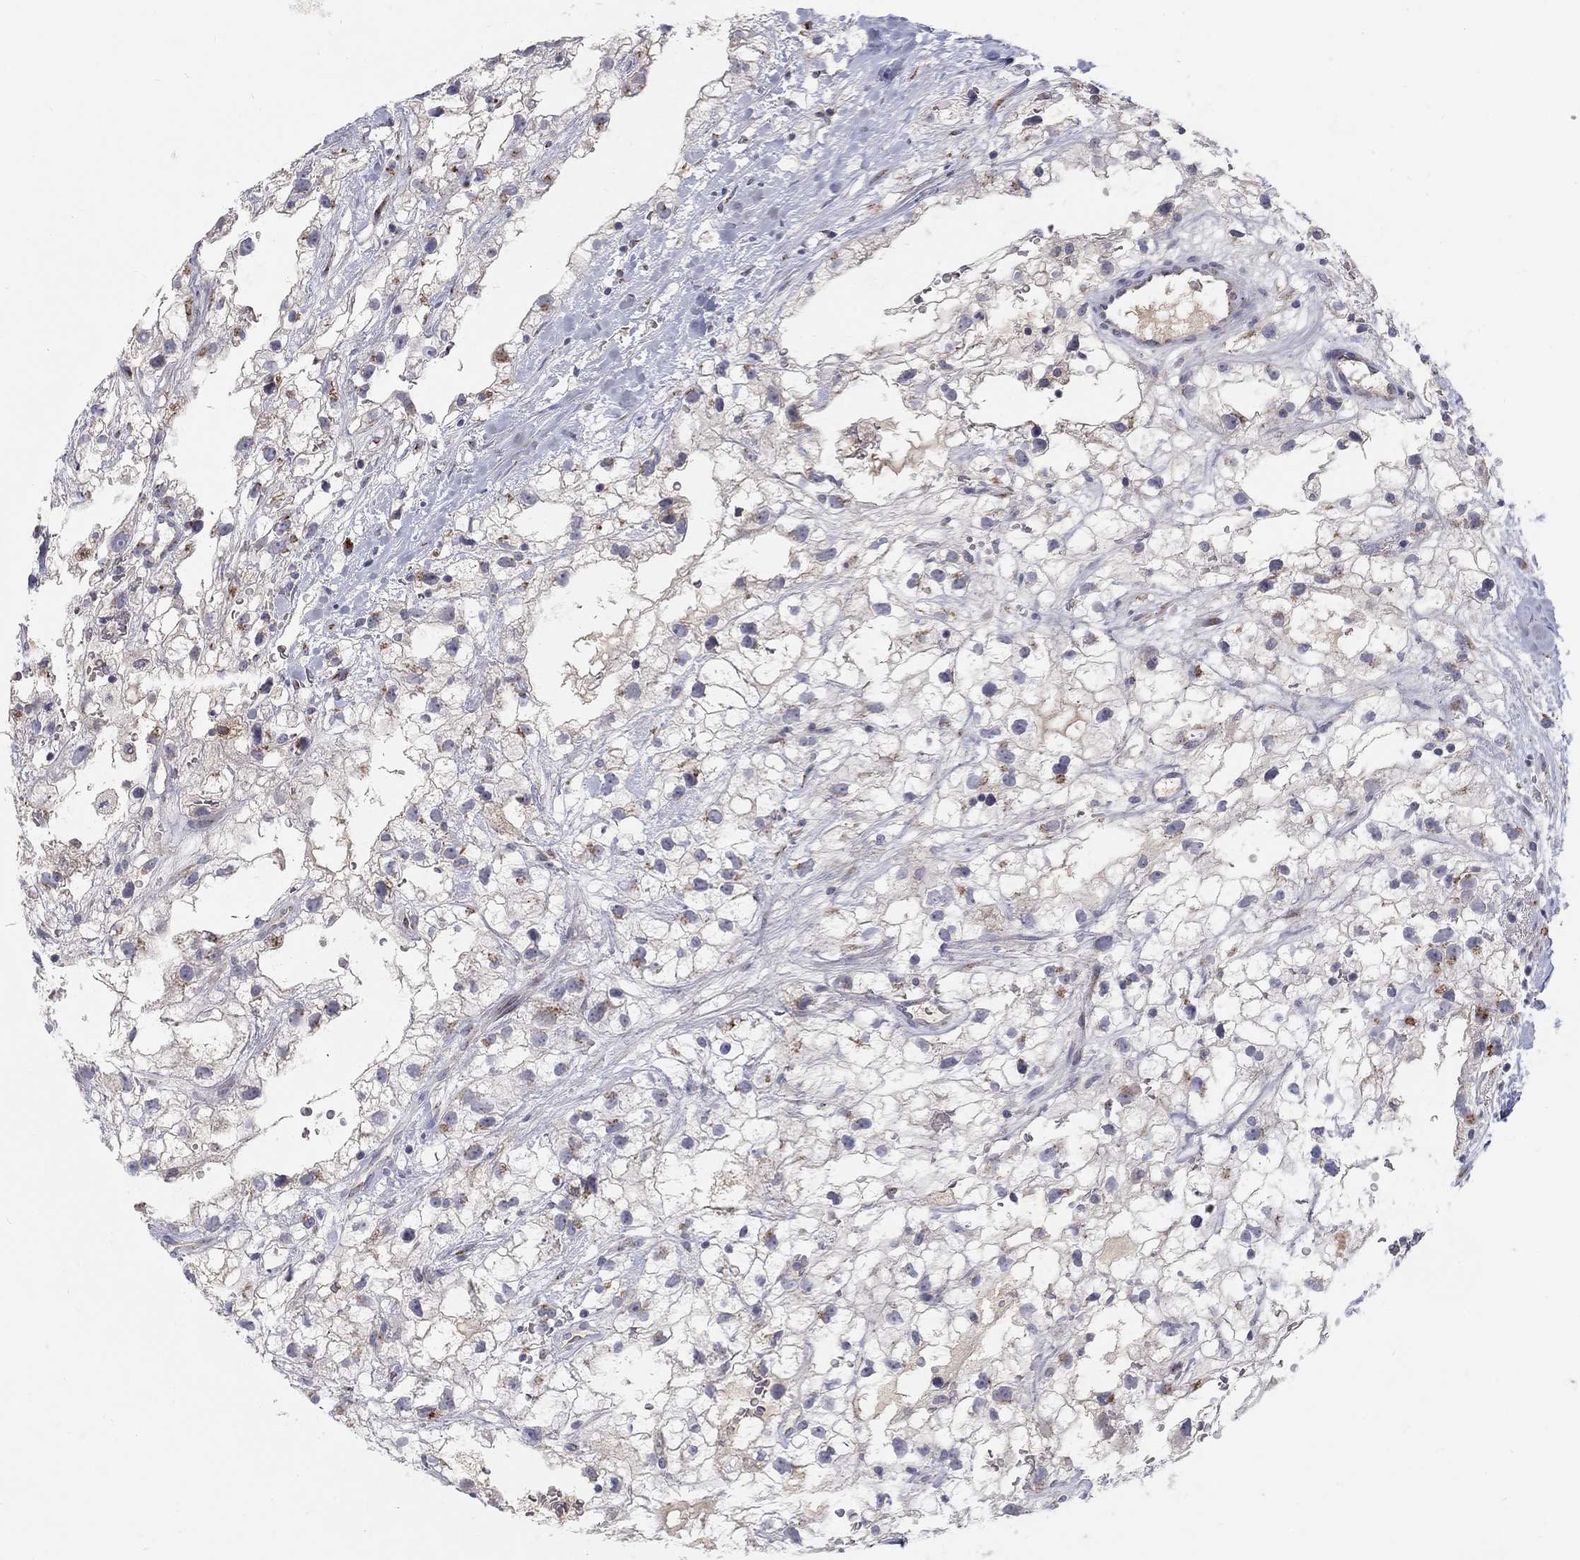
{"staining": {"intensity": "moderate", "quantity": "<25%", "location": "cytoplasmic/membranous"}, "tissue": "renal cancer", "cell_type": "Tumor cells", "image_type": "cancer", "snomed": [{"axis": "morphology", "description": "Adenocarcinoma, NOS"}, {"axis": "topography", "description": "Kidney"}], "caption": "A photomicrograph of human adenocarcinoma (renal) stained for a protein reveals moderate cytoplasmic/membranous brown staining in tumor cells.", "gene": "PANK3", "patient": {"sex": "male", "age": 59}}